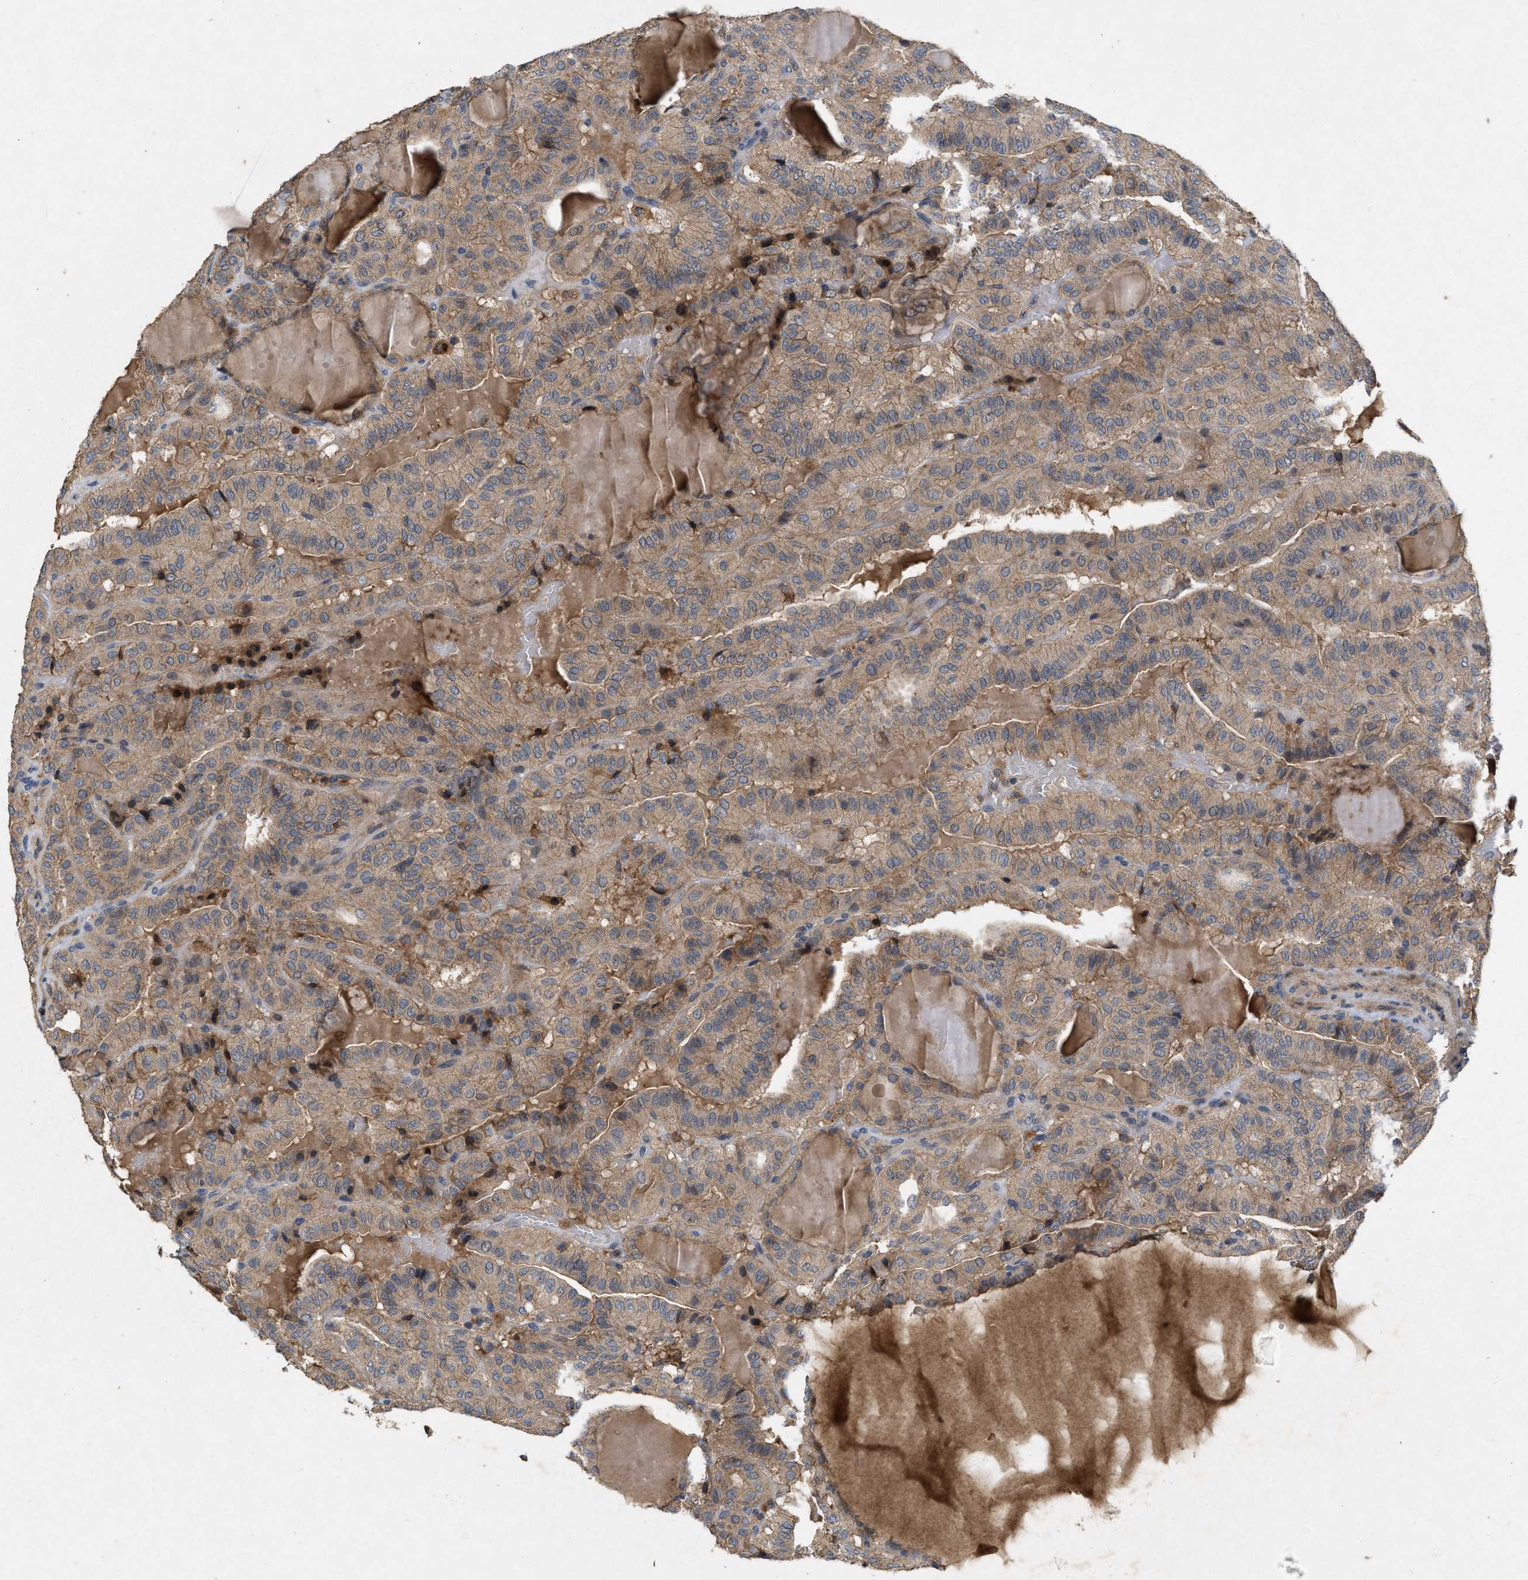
{"staining": {"intensity": "moderate", "quantity": ">75%", "location": "cytoplasmic/membranous"}, "tissue": "thyroid cancer", "cell_type": "Tumor cells", "image_type": "cancer", "snomed": [{"axis": "morphology", "description": "Papillary adenocarcinoma, NOS"}, {"axis": "topography", "description": "Thyroid gland"}], "caption": "High-magnification brightfield microscopy of papillary adenocarcinoma (thyroid) stained with DAB (brown) and counterstained with hematoxylin (blue). tumor cells exhibit moderate cytoplasmic/membranous positivity is present in approximately>75% of cells. (IHC, brightfield microscopy, high magnification).", "gene": "LPAR2", "patient": {"sex": "male", "age": 77}}